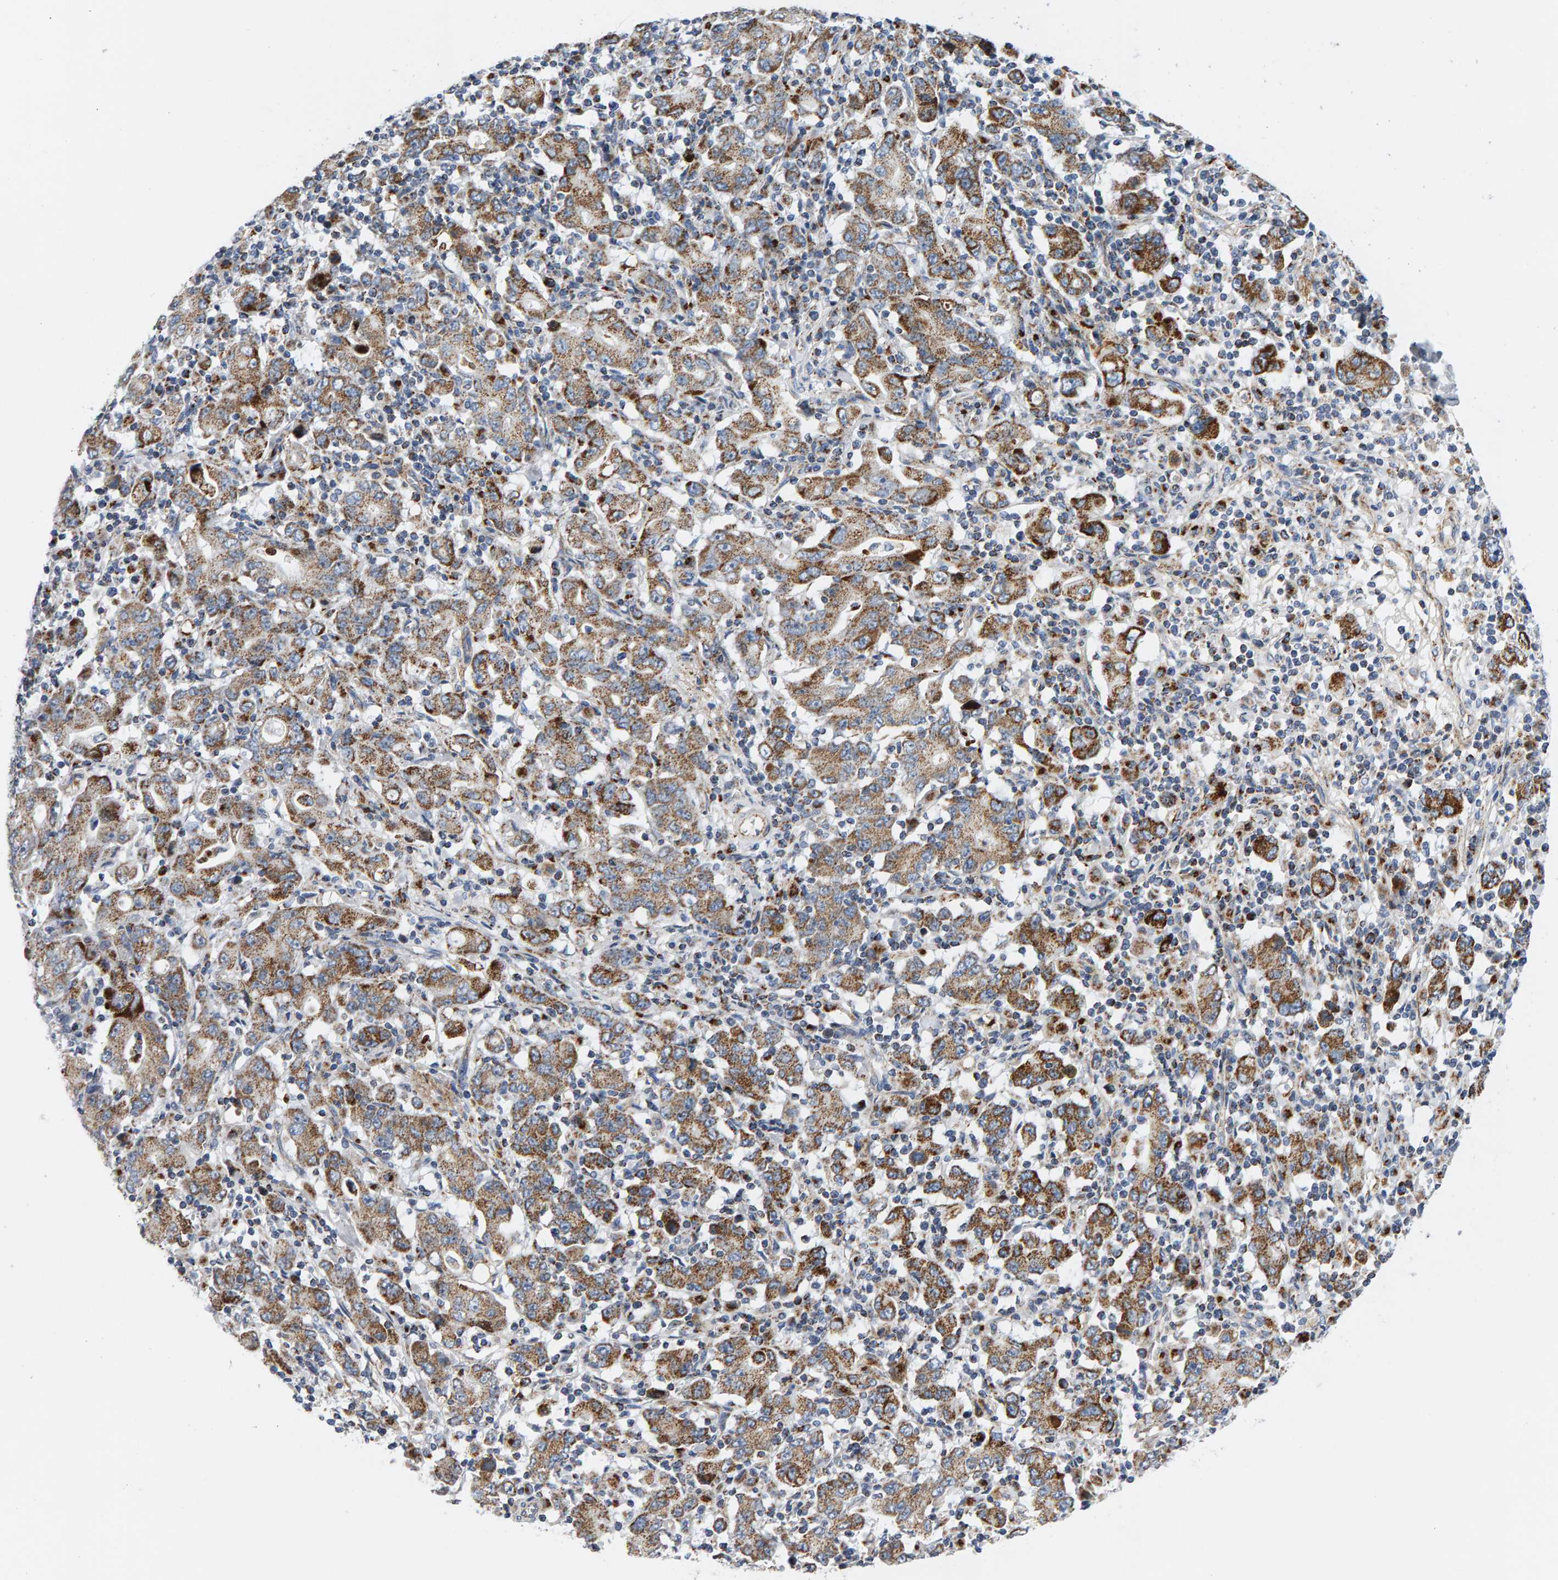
{"staining": {"intensity": "moderate", "quantity": ">75%", "location": "cytoplasmic/membranous"}, "tissue": "stomach cancer", "cell_type": "Tumor cells", "image_type": "cancer", "snomed": [{"axis": "morphology", "description": "Adenocarcinoma, NOS"}, {"axis": "topography", "description": "Stomach, upper"}], "caption": "A histopathology image showing moderate cytoplasmic/membranous positivity in approximately >75% of tumor cells in stomach adenocarcinoma, as visualized by brown immunohistochemical staining.", "gene": "GGTA1", "patient": {"sex": "male", "age": 69}}